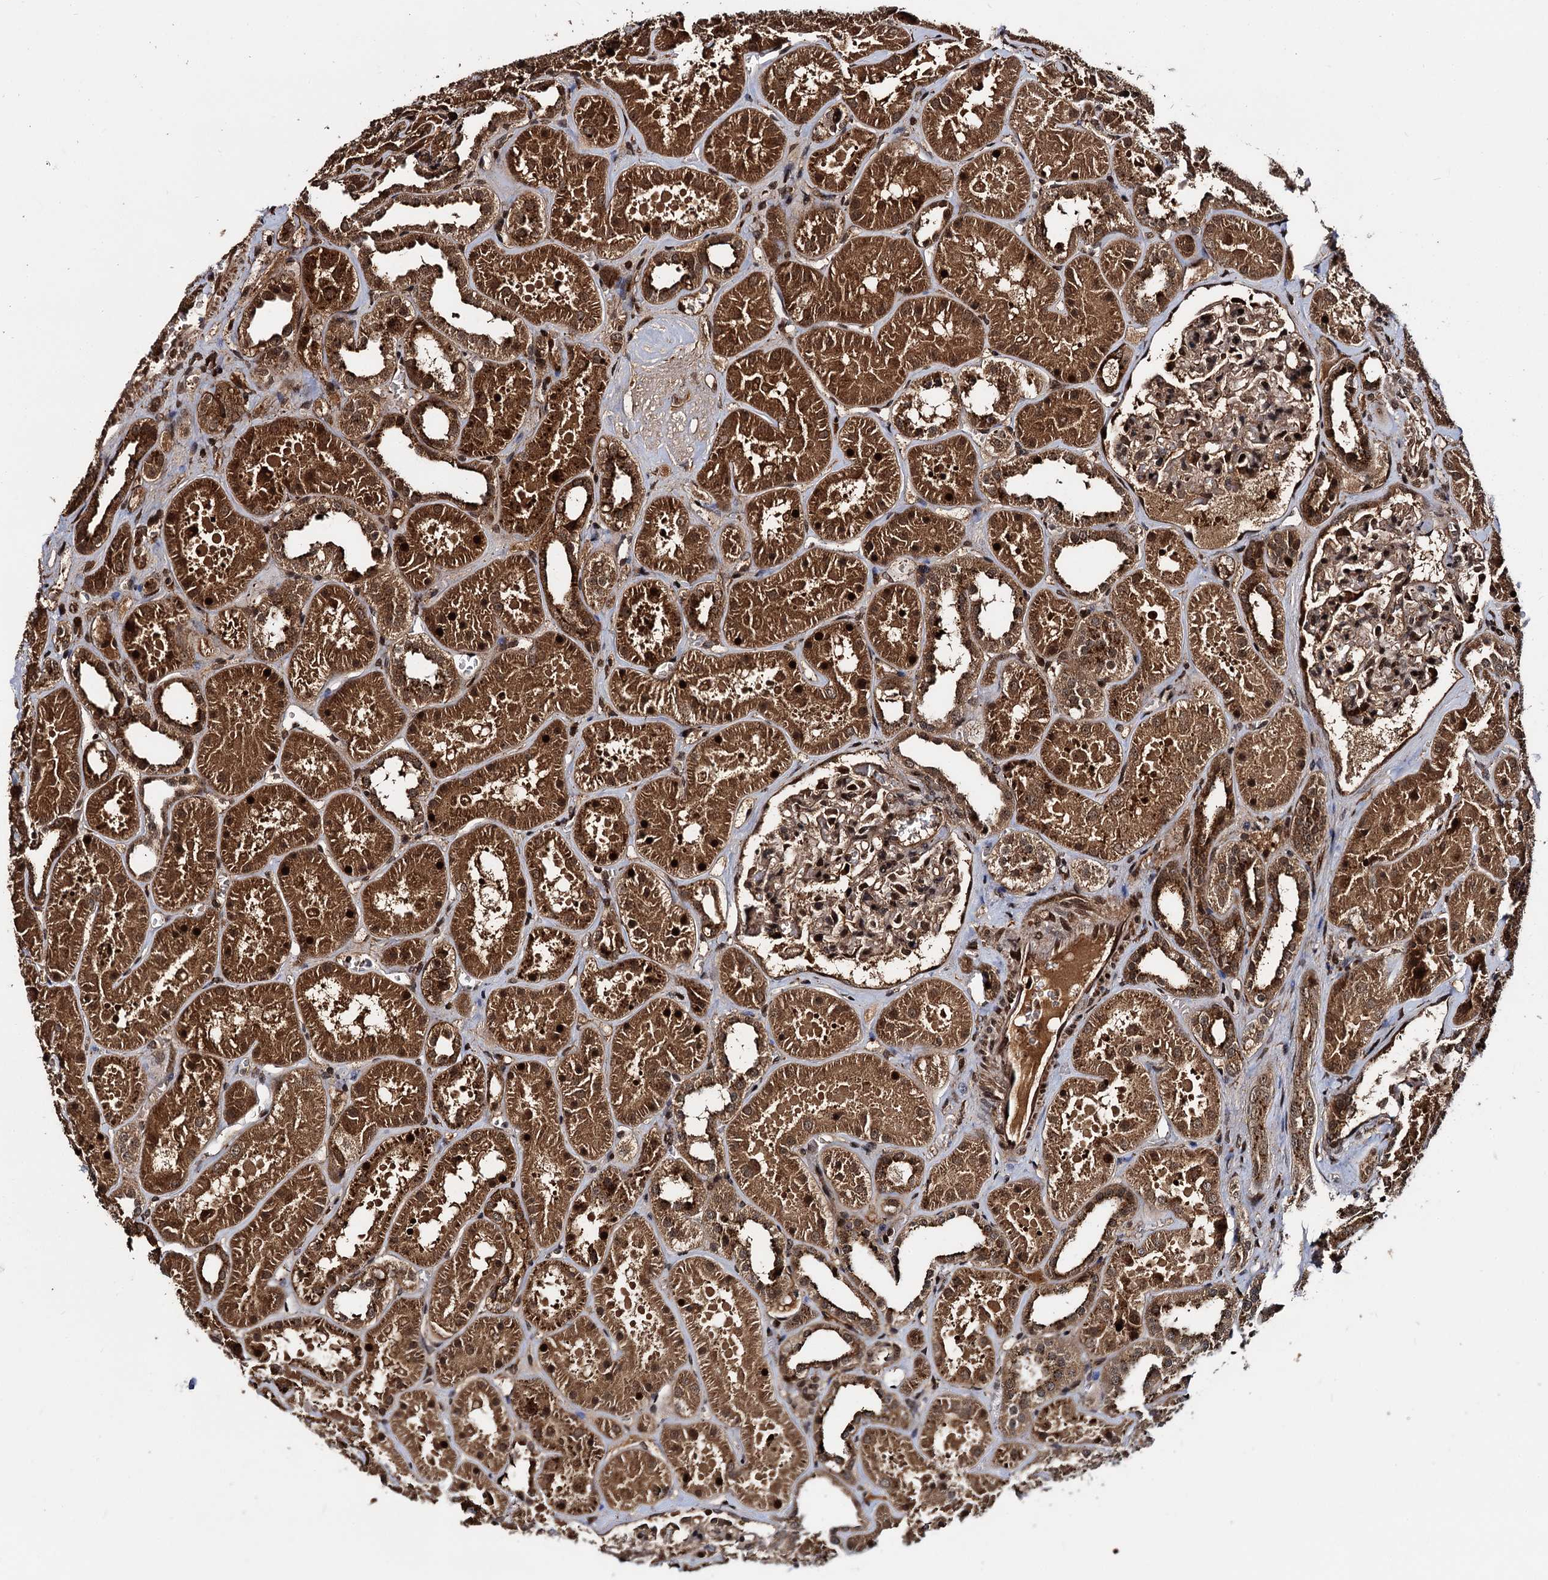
{"staining": {"intensity": "moderate", "quantity": ">75%", "location": "cytoplasmic/membranous,nuclear"}, "tissue": "kidney", "cell_type": "Cells in glomeruli", "image_type": "normal", "snomed": [{"axis": "morphology", "description": "Normal tissue, NOS"}, {"axis": "topography", "description": "Kidney"}], "caption": "The histopathology image shows a brown stain indicating the presence of a protein in the cytoplasmic/membranous,nuclear of cells in glomeruli in kidney. The protein is stained brown, and the nuclei are stained in blue (DAB IHC with brightfield microscopy, high magnification).", "gene": "CEP192", "patient": {"sex": "female", "age": 41}}